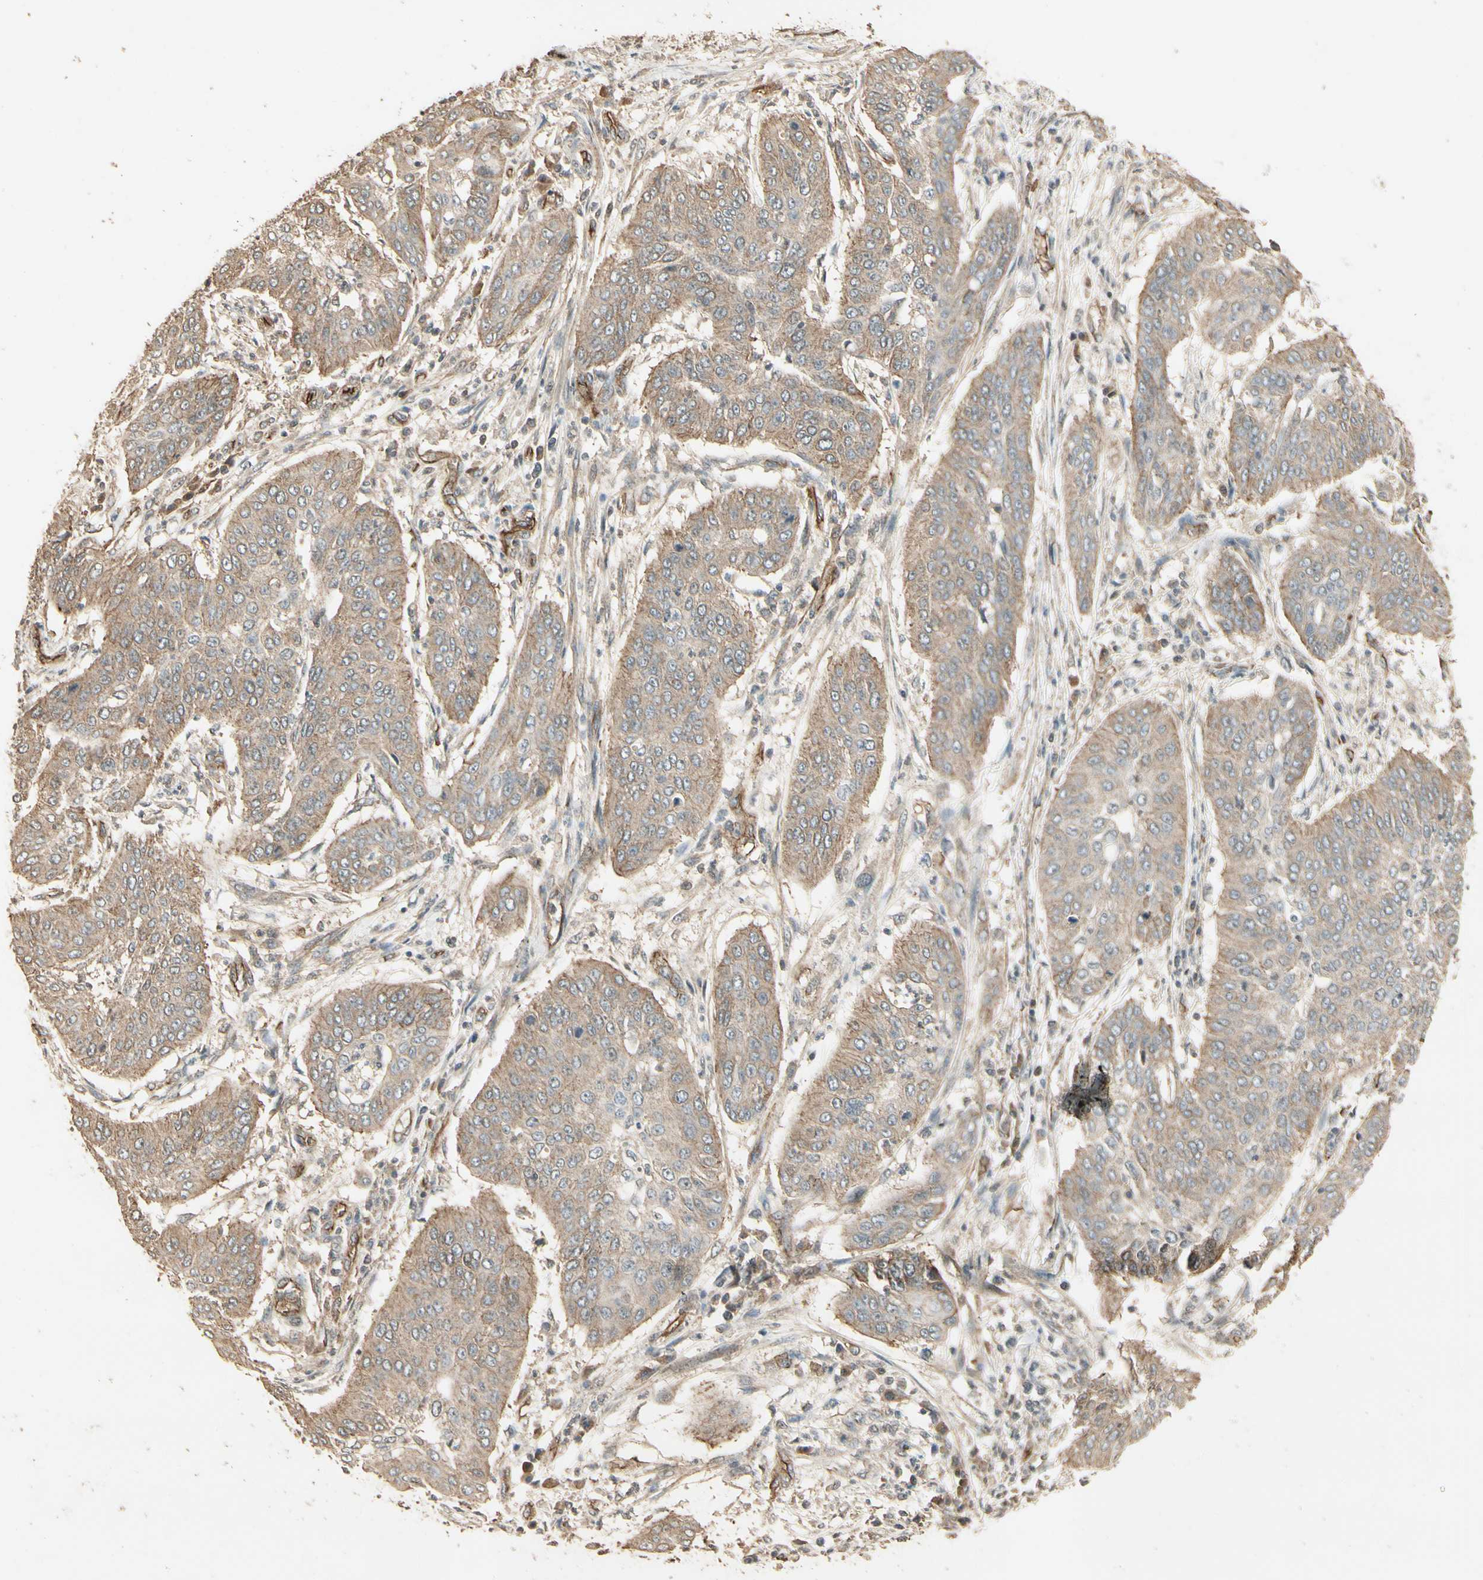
{"staining": {"intensity": "weak", "quantity": ">75%", "location": "cytoplasmic/membranous"}, "tissue": "cervical cancer", "cell_type": "Tumor cells", "image_type": "cancer", "snomed": [{"axis": "morphology", "description": "Normal tissue, NOS"}, {"axis": "morphology", "description": "Squamous cell carcinoma, NOS"}, {"axis": "topography", "description": "Cervix"}], "caption": "Cervical squamous cell carcinoma tissue demonstrates weak cytoplasmic/membranous staining in approximately >75% of tumor cells, visualized by immunohistochemistry. (DAB = brown stain, brightfield microscopy at high magnification).", "gene": "RNF180", "patient": {"sex": "female", "age": 39}}